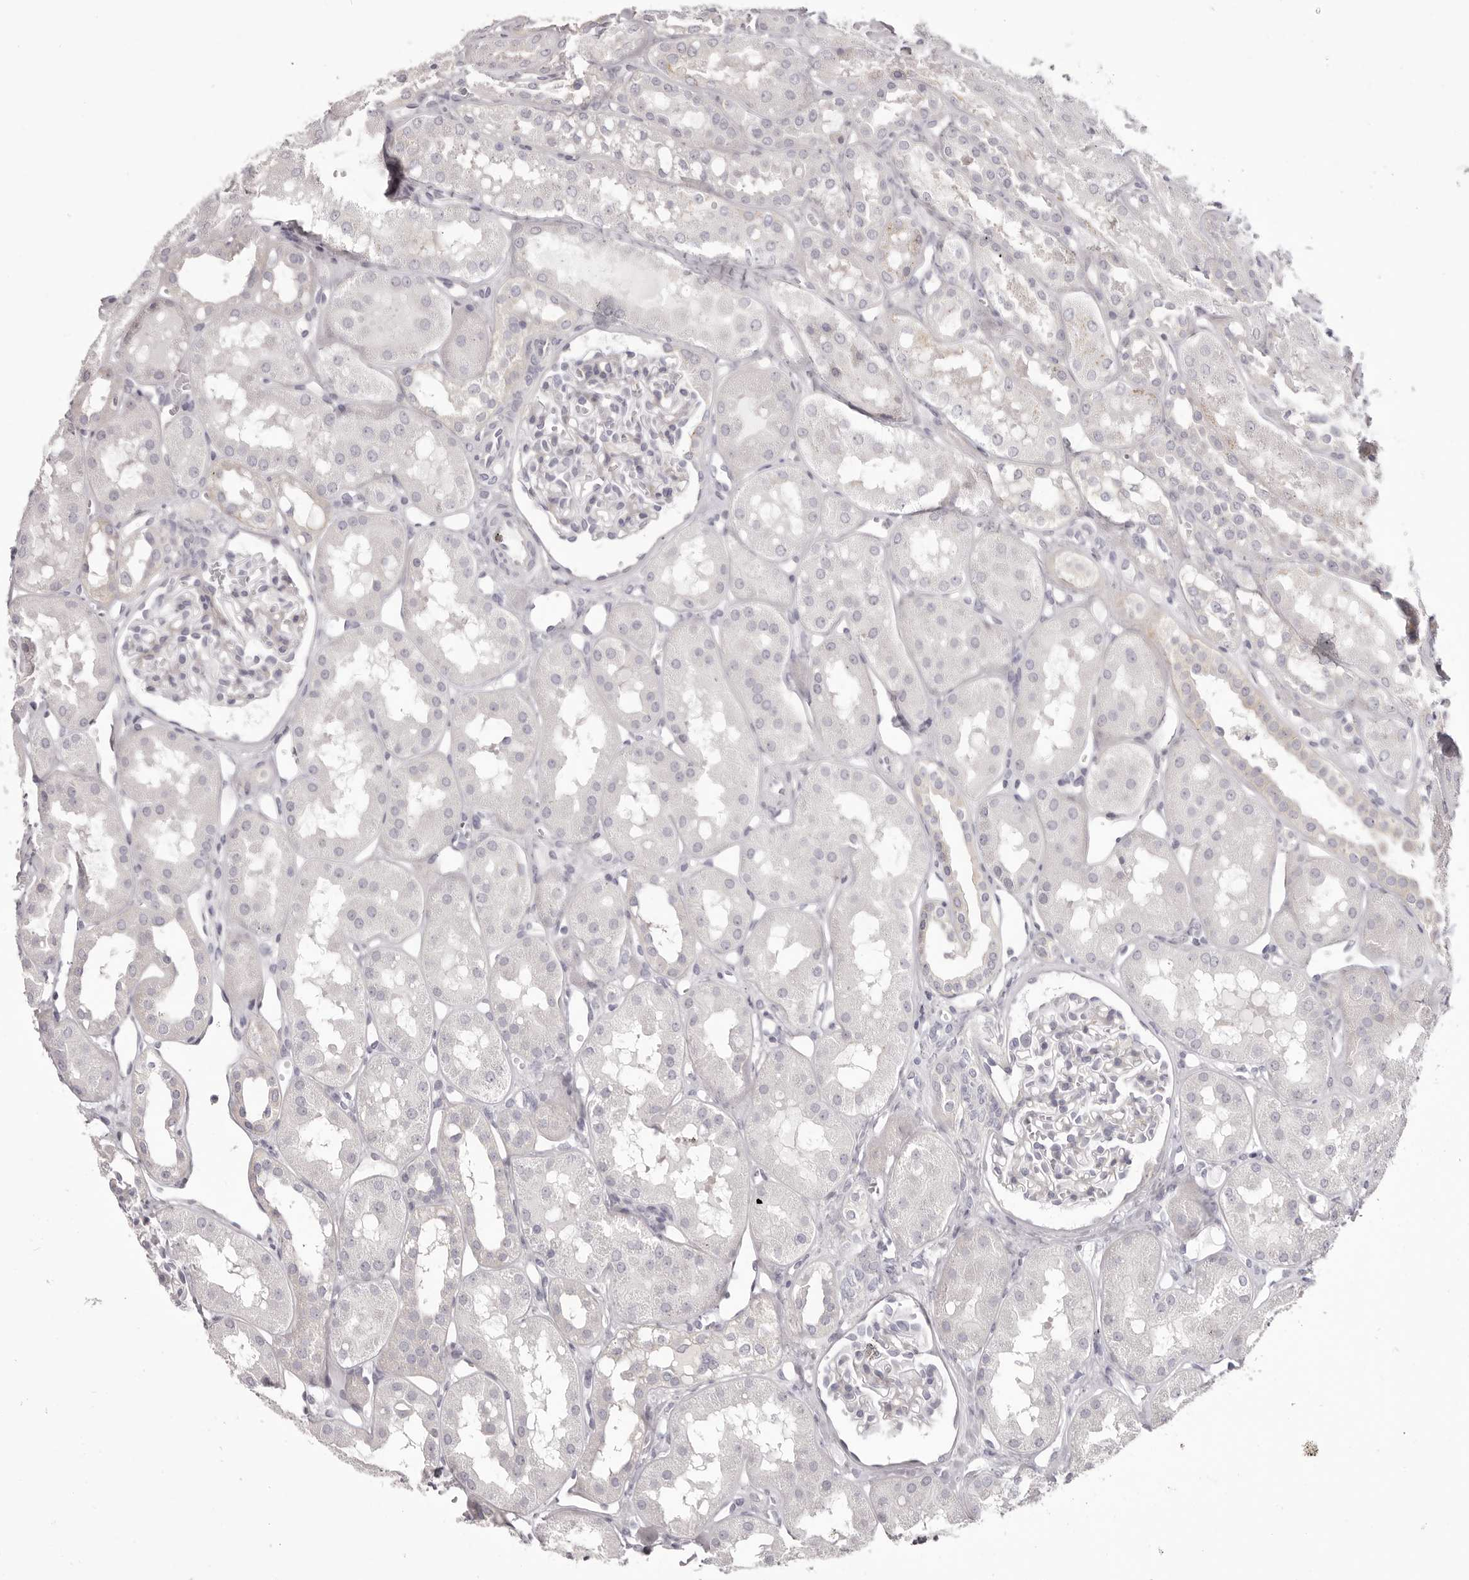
{"staining": {"intensity": "negative", "quantity": "none", "location": "none"}, "tissue": "kidney", "cell_type": "Cells in glomeruli", "image_type": "normal", "snomed": [{"axis": "morphology", "description": "Normal tissue, NOS"}, {"axis": "topography", "description": "Kidney"}], "caption": "This photomicrograph is of benign kidney stained with immunohistochemistry (IHC) to label a protein in brown with the nuclei are counter-stained blue. There is no positivity in cells in glomeruli. Brightfield microscopy of immunohistochemistry (IHC) stained with DAB (brown) and hematoxylin (blue), captured at high magnification.", "gene": "OTUD3", "patient": {"sex": "male", "age": 16}}